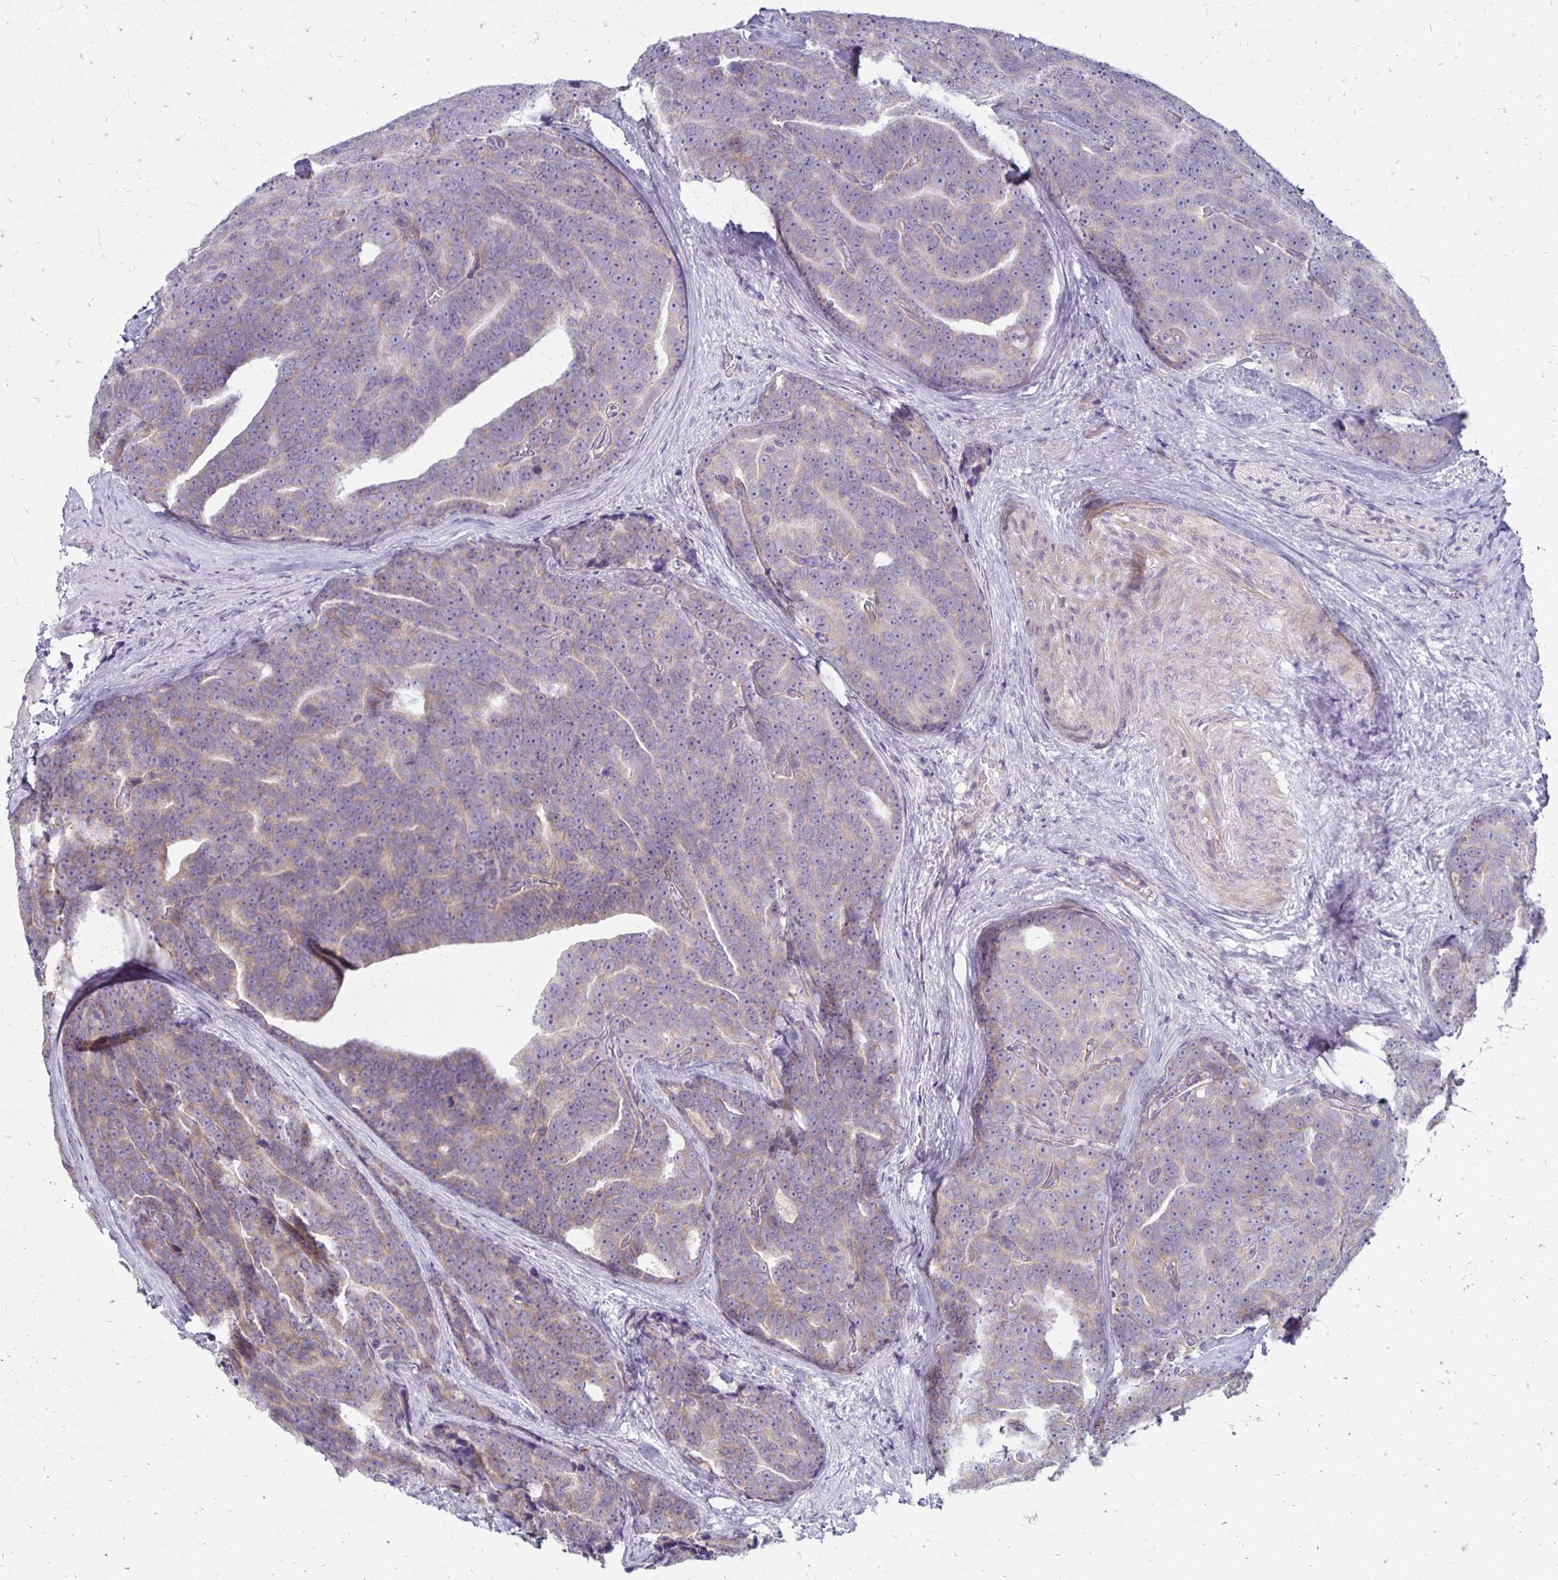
{"staining": {"intensity": "negative", "quantity": "none", "location": "none"}, "tissue": "prostate cancer", "cell_type": "Tumor cells", "image_type": "cancer", "snomed": [{"axis": "morphology", "description": "Adenocarcinoma, Low grade"}, {"axis": "topography", "description": "Prostate"}], "caption": "A micrograph of human prostate cancer (low-grade adenocarcinoma) is negative for staining in tumor cells. (Brightfield microscopy of DAB immunohistochemistry (IHC) at high magnification).", "gene": "KATNBL1", "patient": {"sex": "male", "age": 62}}